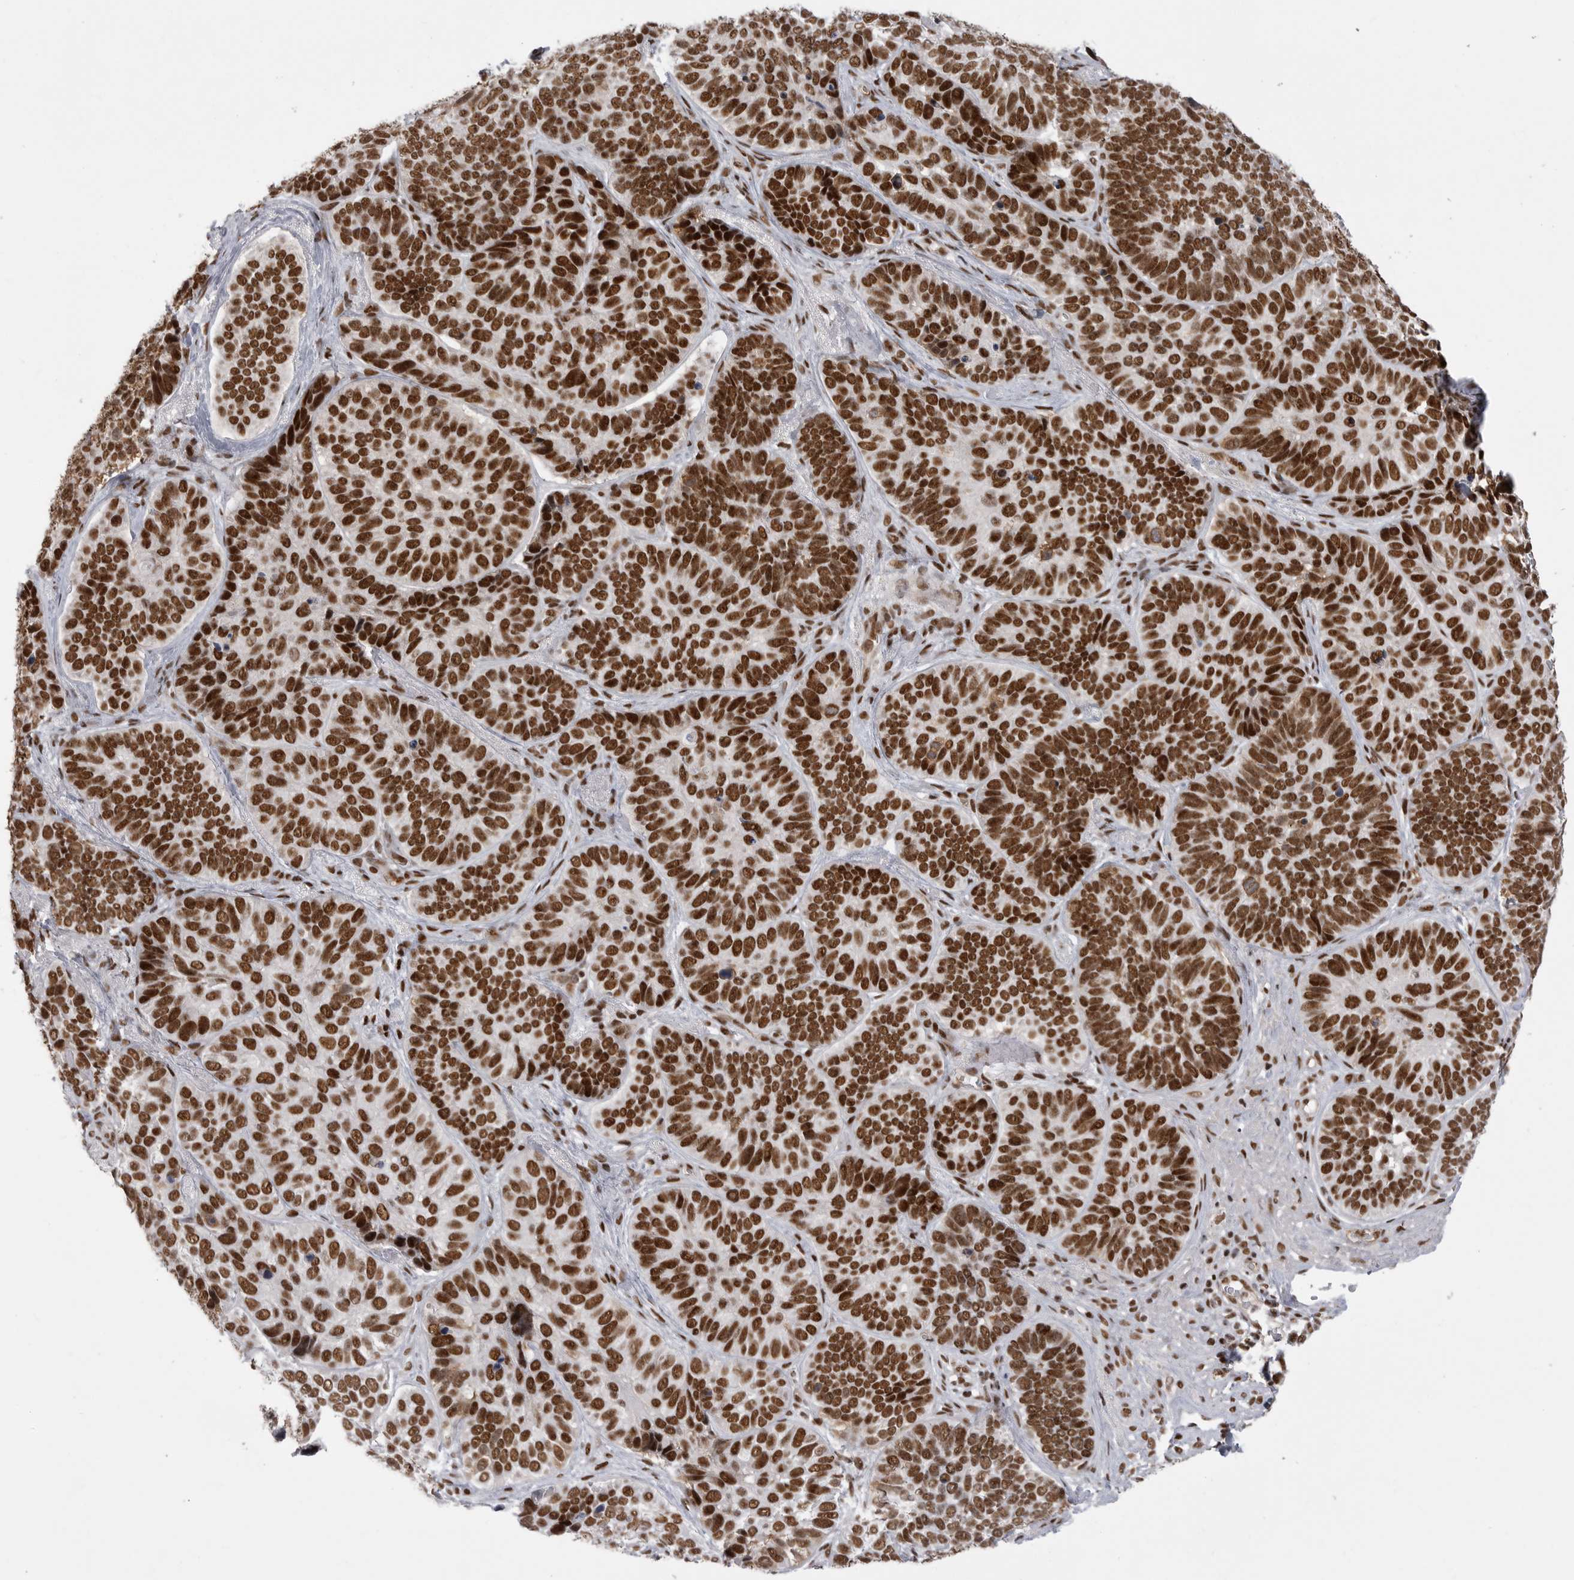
{"staining": {"intensity": "strong", "quantity": ">75%", "location": "nuclear"}, "tissue": "skin cancer", "cell_type": "Tumor cells", "image_type": "cancer", "snomed": [{"axis": "morphology", "description": "Basal cell carcinoma"}, {"axis": "topography", "description": "Skin"}], "caption": "Protein expression analysis of human skin basal cell carcinoma reveals strong nuclear expression in about >75% of tumor cells.", "gene": "PPP1R8", "patient": {"sex": "male", "age": 62}}